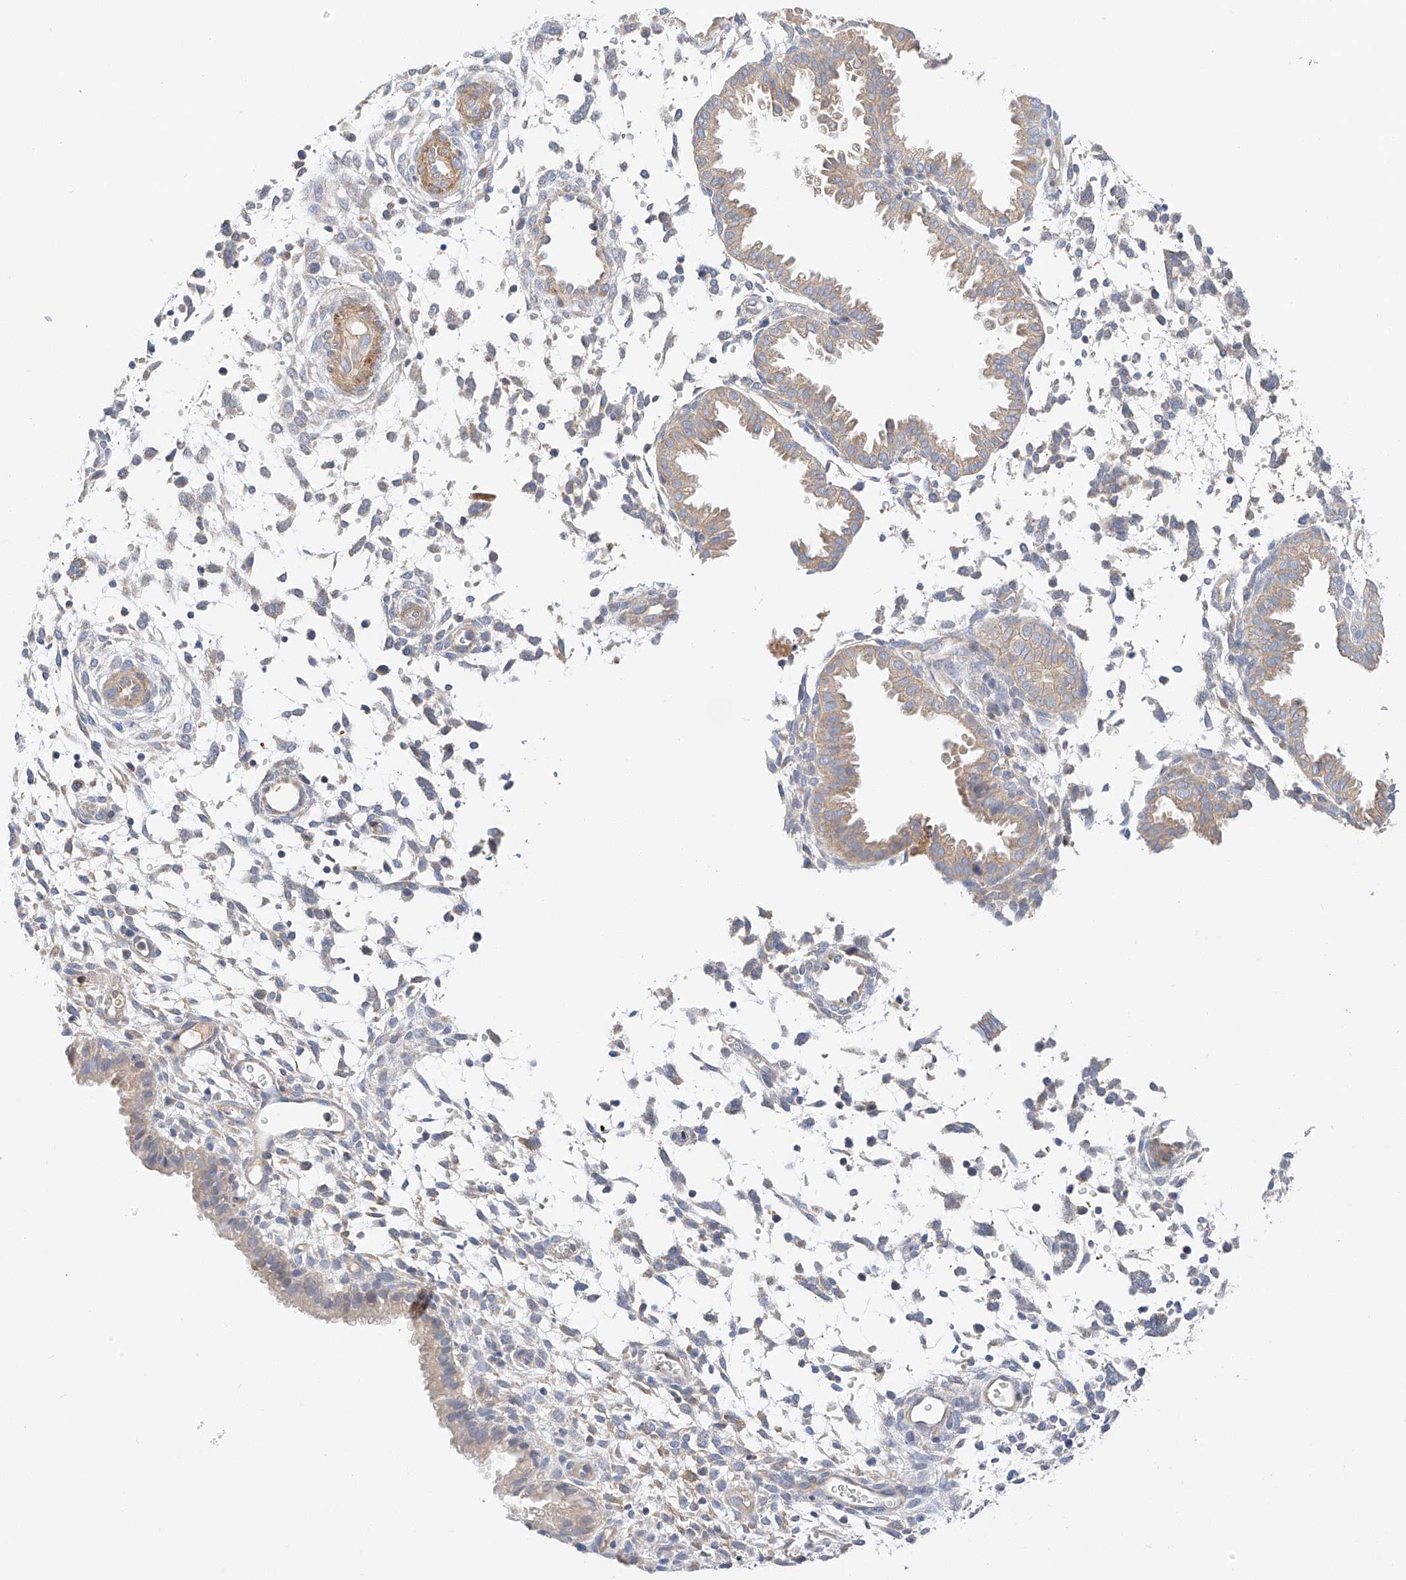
{"staining": {"intensity": "negative", "quantity": "none", "location": "none"}, "tissue": "endometrium", "cell_type": "Cells in endometrial stroma", "image_type": "normal", "snomed": [{"axis": "morphology", "description": "Normal tissue, NOS"}, {"axis": "topography", "description": "Endometrium"}], "caption": "Human endometrium stained for a protein using immunohistochemistry (IHC) demonstrates no positivity in cells in endometrial stroma.", "gene": "C6orf118", "patient": {"sex": "female", "age": 33}}